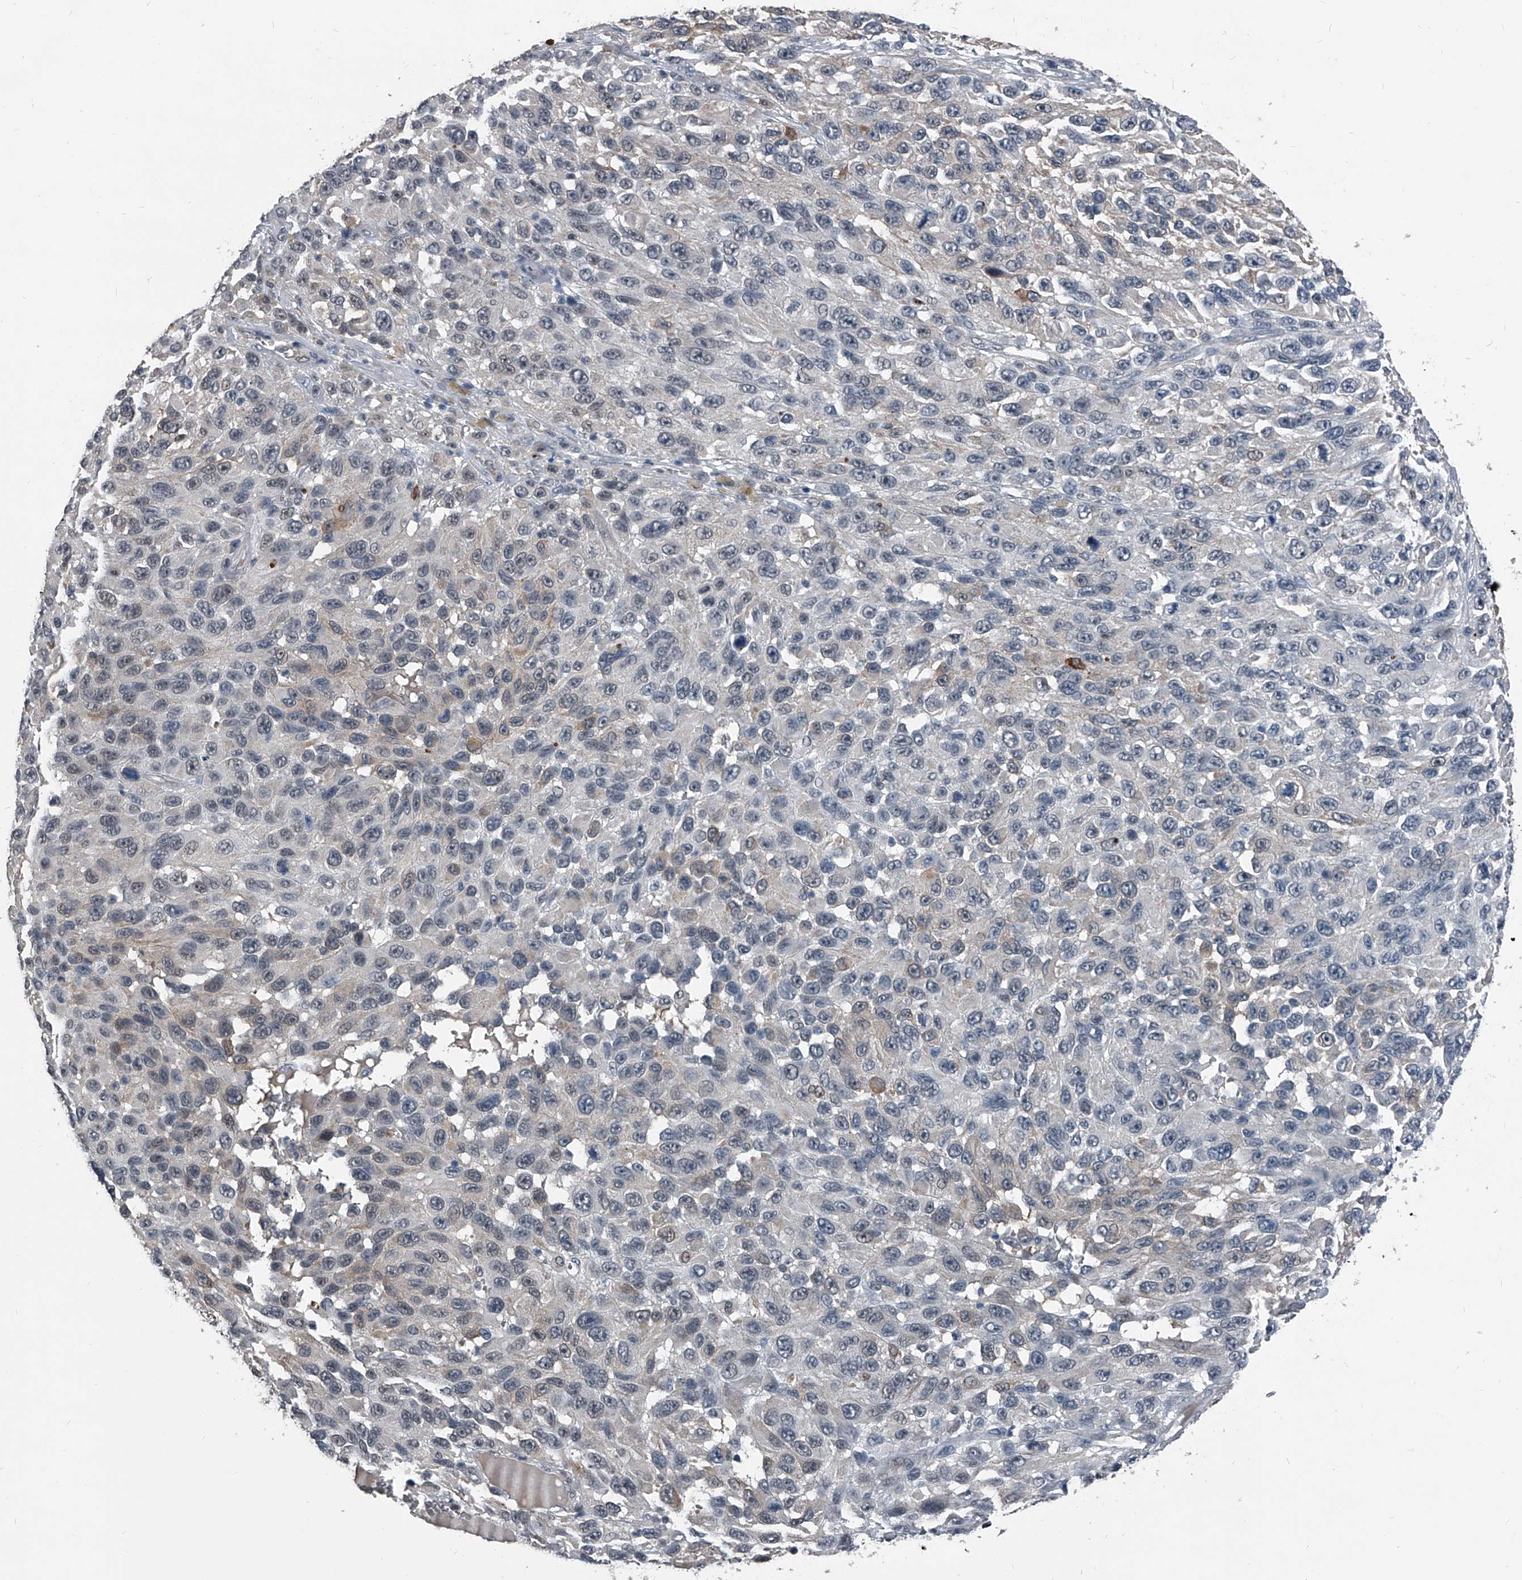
{"staining": {"intensity": "negative", "quantity": "none", "location": "none"}, "tissue": "melanoma", "cell_type": "Tumor cells", "image_type": "cancer", "snomed": [{"axis": "morphology", "description": "Malignant melanoma, NOS"}, {"axis": "topography", "description": "Skin"}], "caption": "A histopathology image of human malignant melanoma is negative for staining in tumor cells.", "gene": "MEN1", "patient": {"sex": "female", "age": 96}}